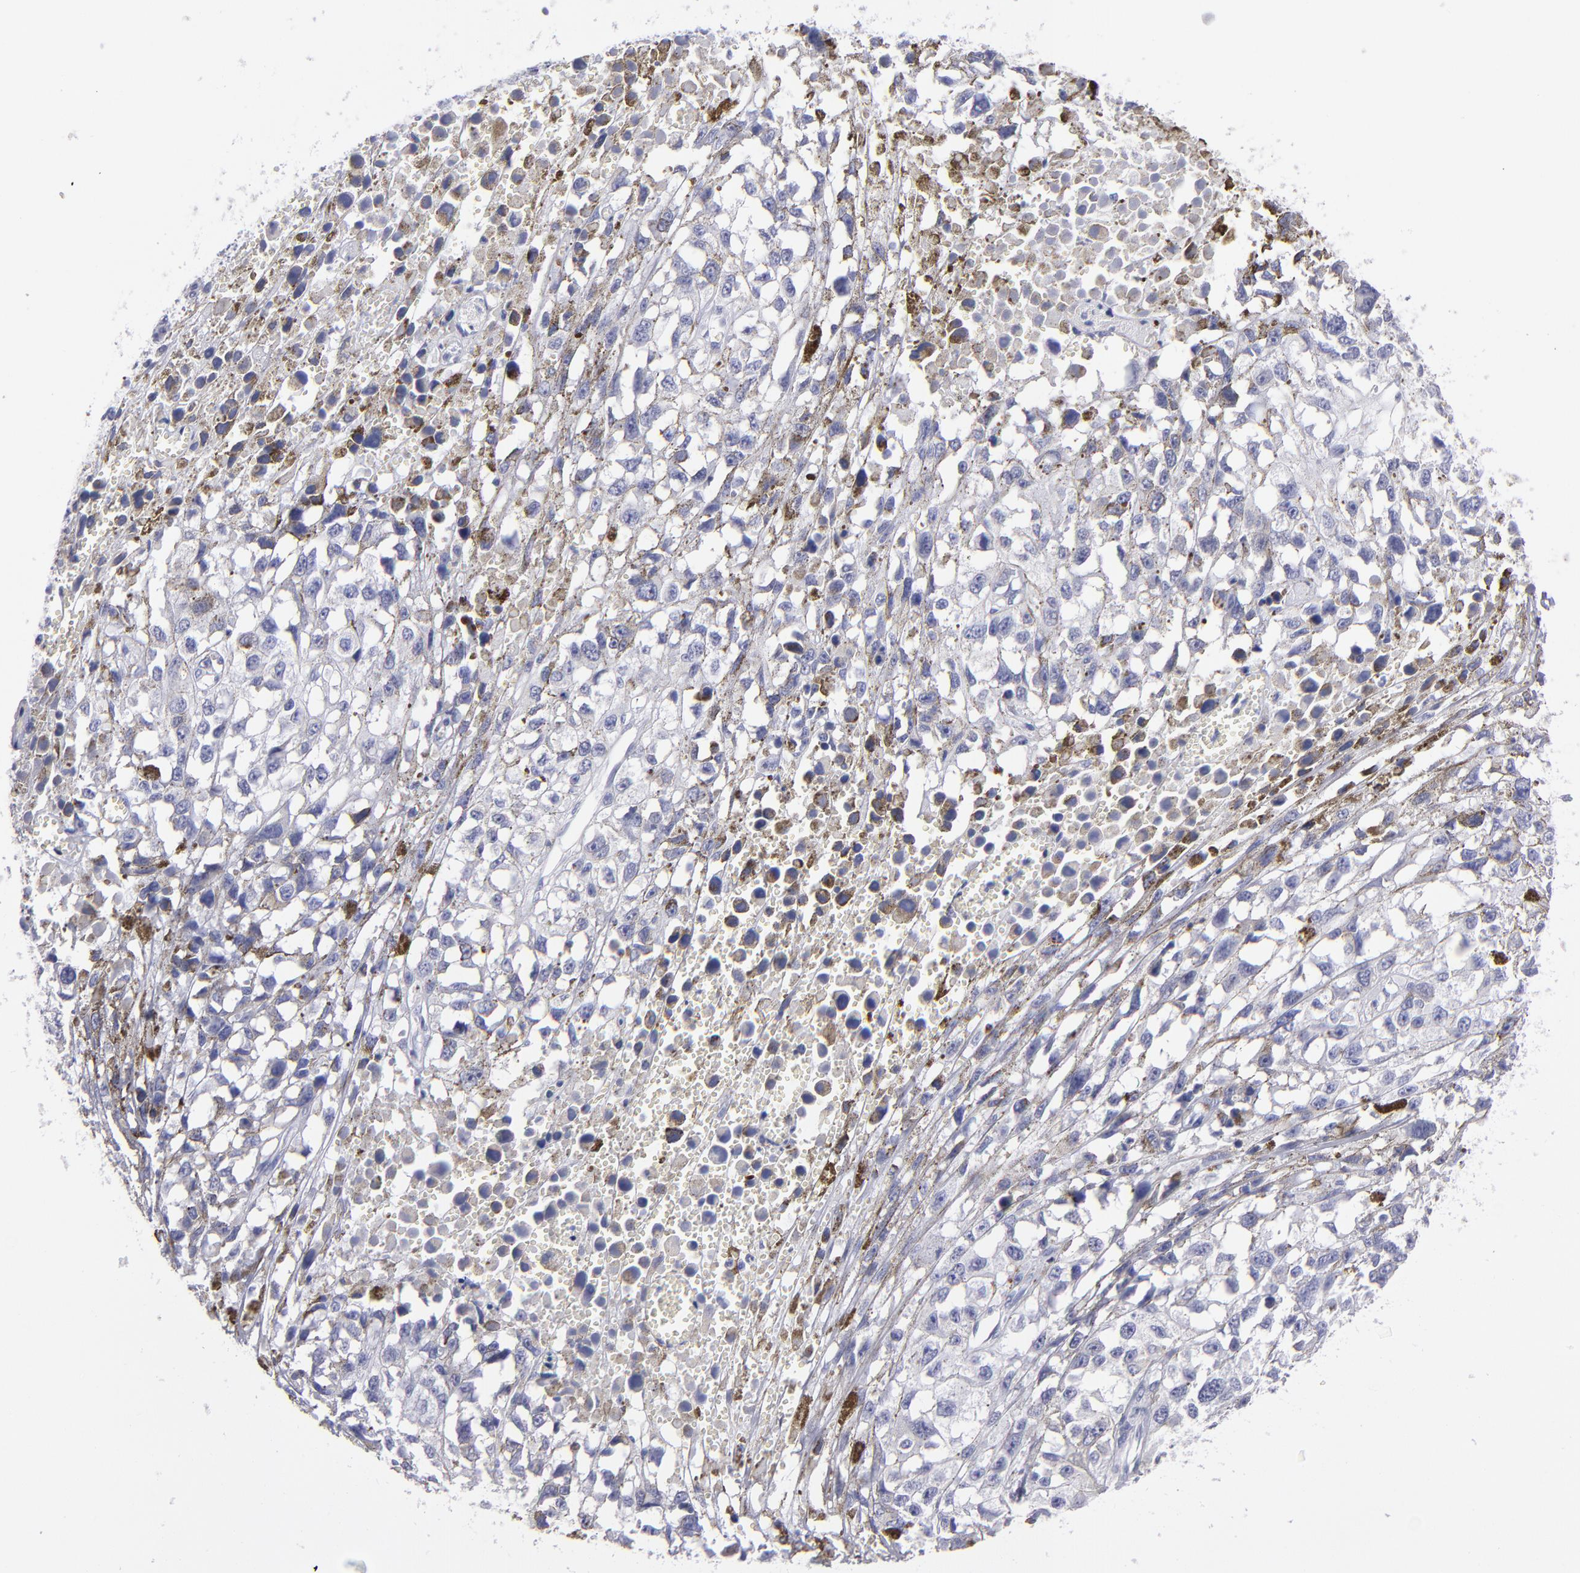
{"staining": {"intensity": "negative", "quantity": "none", "location": "none"}, "tissue": "melanoma", "cell_type": "Tumor cells", "image_type": "cancer", "snomed": [{"axis": "morphology", "description": "Malignant melanoma, Metastatic site"}, {"axis": "topography", "description": "Lymph node"}], "caption": "Photomicrograph shows no protein staining in tumor cells of melanoma tissue.", "gene": "MB", "patient": {"sex": "male", "age": 59}}